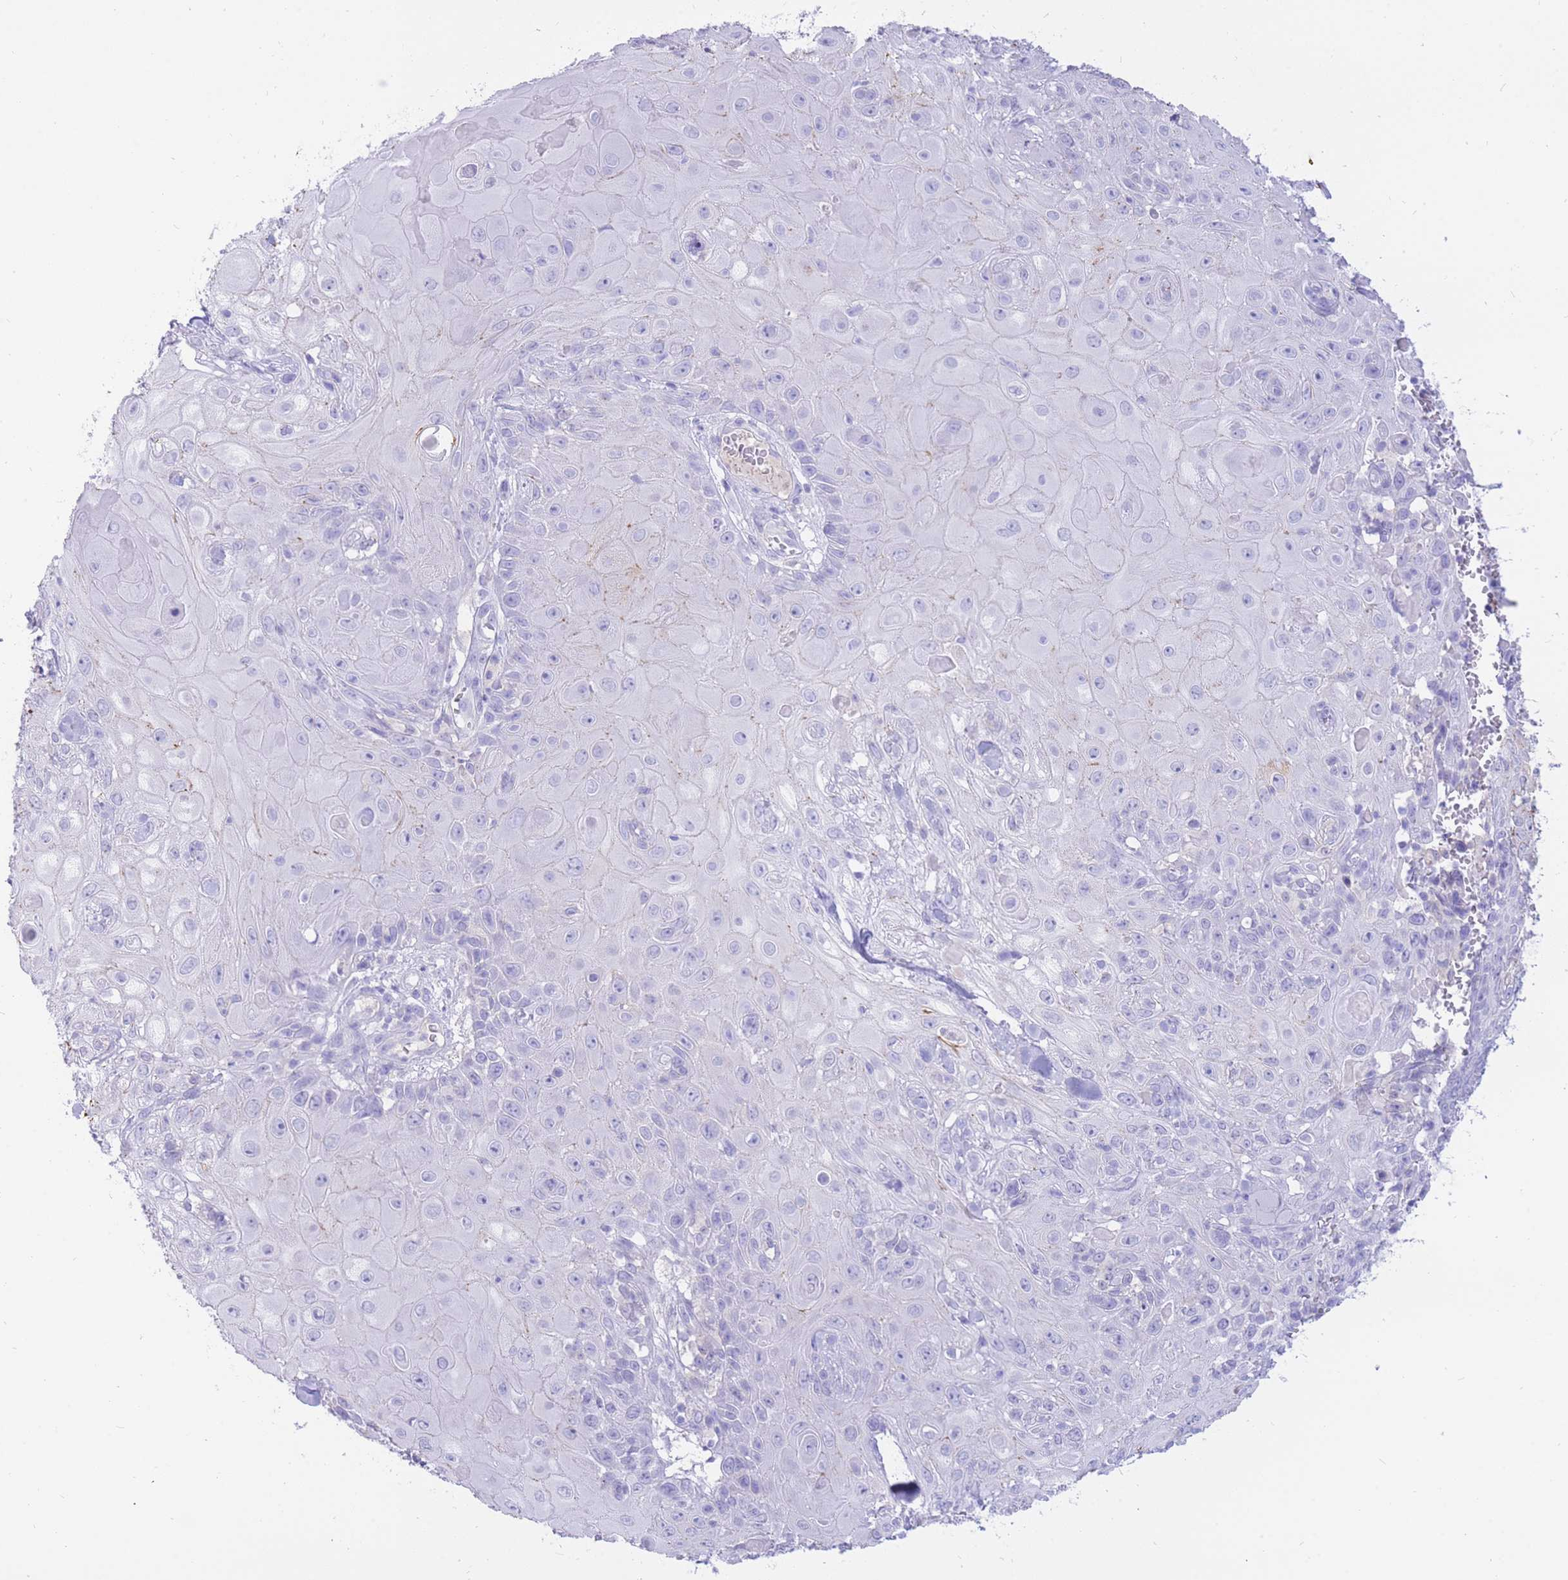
{"staining": {"intensity": "negative", "quantity": "none", "location": "none"}, "tissue": "skin cancer", "cell_type": "Tumor cells", "image_type": "cancer", "snomed": [{"axis": "morphology", "description": "Normal tissue, NOS"}, {"axis": "morphology", "description": "Squamous cell carcinoma, NOS"}, {"axis": "topography", "description": "Skin"}, {"axis": "topography", "description": "Cartilage tissue"}], "caption": "A photomicrograph of squamous cell carcinoma (skin) stained for a protein demonstrates no brown staining in tumor cells.", "gene": "SULT1A1", "patient": {"sex": "female", "age": 79}}